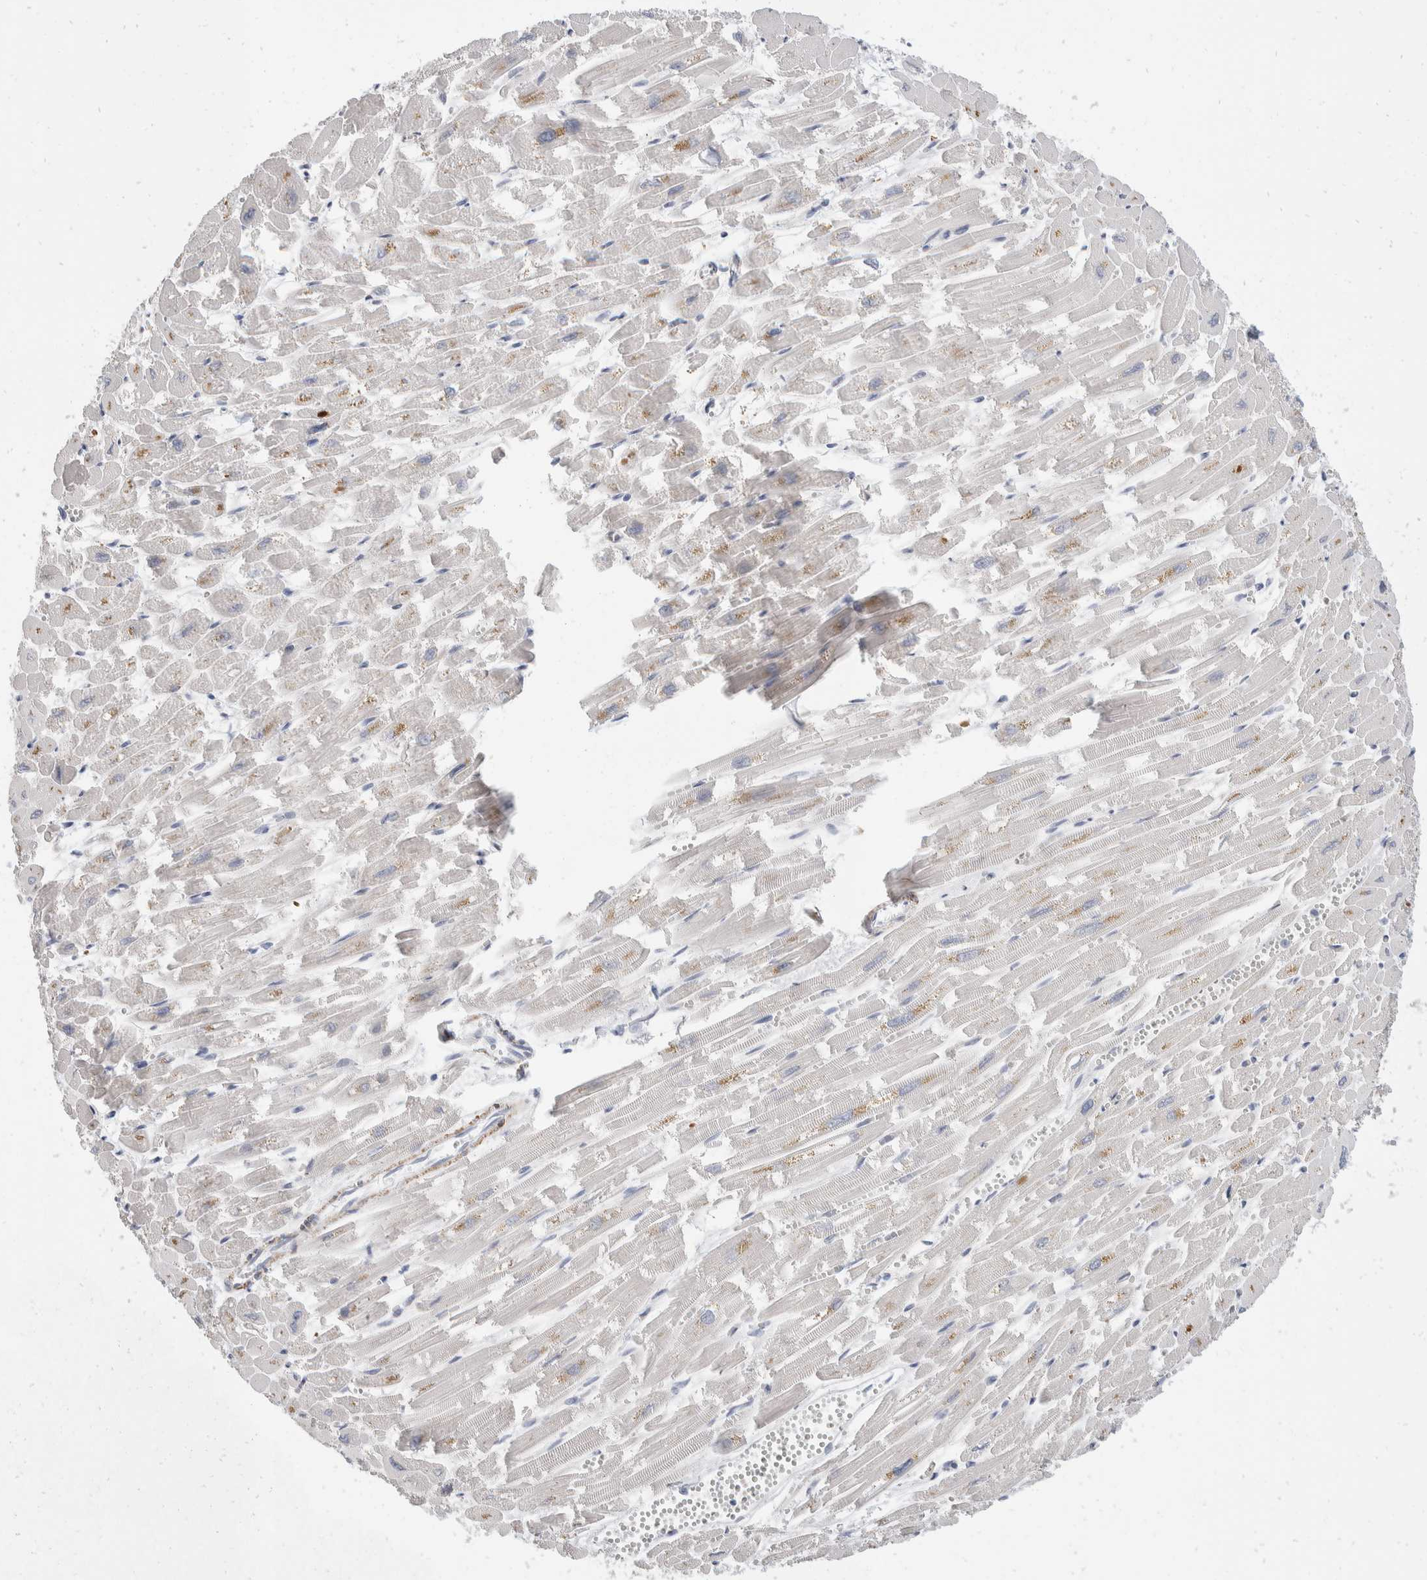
{"staining": {"intensity": "weak", "quantity": "<25%", "location": "cytoplasmic/membranous"}, "tissue": "heart muscle", "cell_type": "Cardiomyocytes", "image_type": "normal", "snomed": [{"axis": "morphology", "description": "Normal tissue, NOS"}, {"axis": "topography", "description": "Heart"}], "caption": "High power microscopy photomicrograph of an immunohistochemistry histopathology image of benign heart muscle, revealing no significant staining in cardiomyocytes. (DAB (3,3'-diaminobenzidine) immunohistochemistry (IHC), high magnification).", "gene": "CATSPERD", "patient": {"sex": "male", "age": 54}}